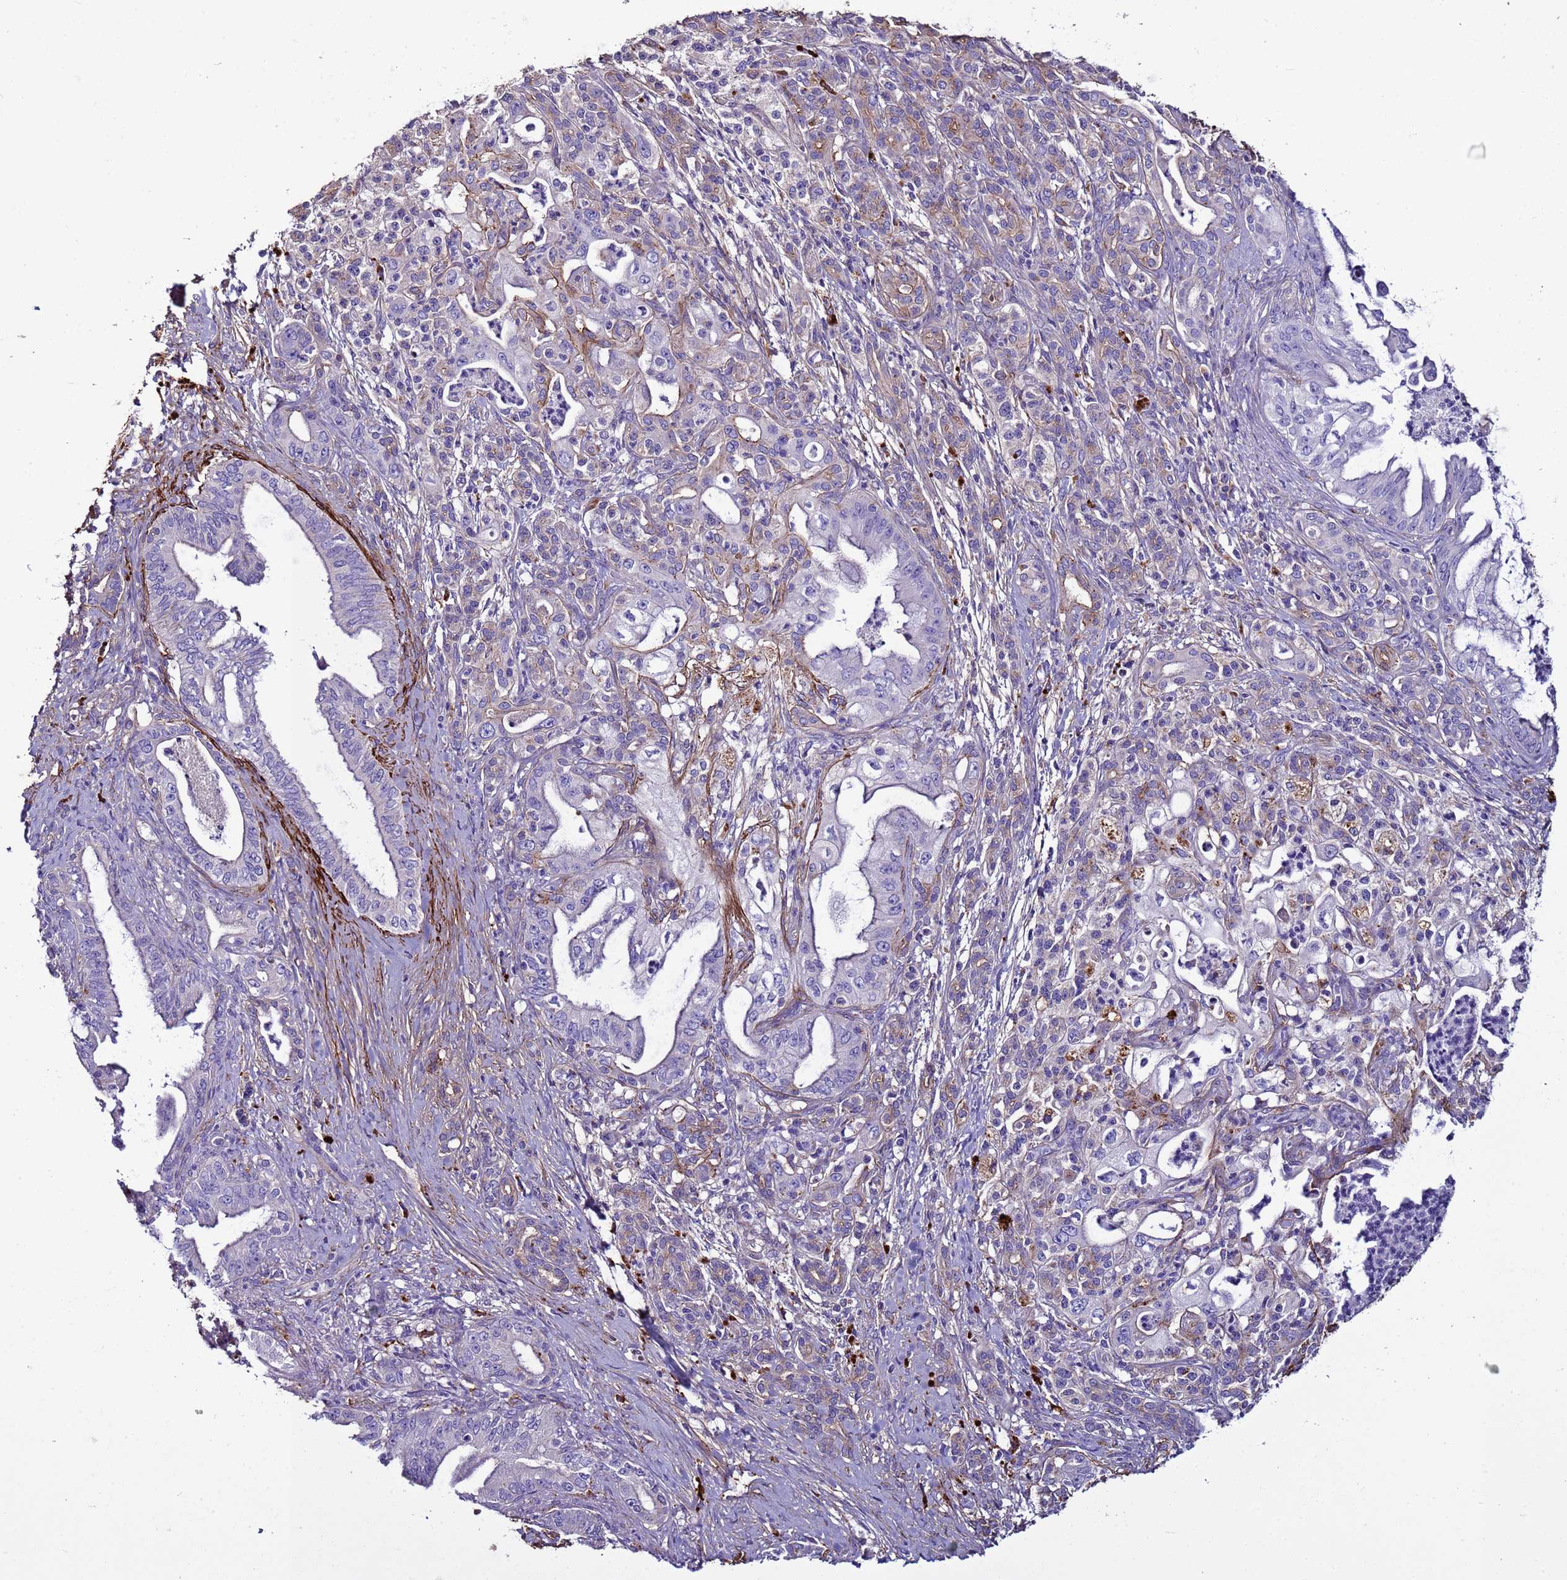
{"staining": {"intensity": "negative", "quantity": "none", "location": "none"}, "tissue": "pancreatic cancer", "cell_type": "Tumor cells", "image_type": "cancer", "snomed": [{"axis": "morphology", "description": "Adenocarcinoma, NOS"}, {"axis": "topography", "description": "Pancreas"}], "caption": "Tumor cells show no significant positivity in adenocarcinoma (pancreatic). Brightfield microscopy of IHC stained with DAB (3,3'-diaminobenzidine) (brown) and hematoxylin (blue), captured at high magnification.", "gene": "RABL2B", "patient": {"sex": "male", "age": 58}}